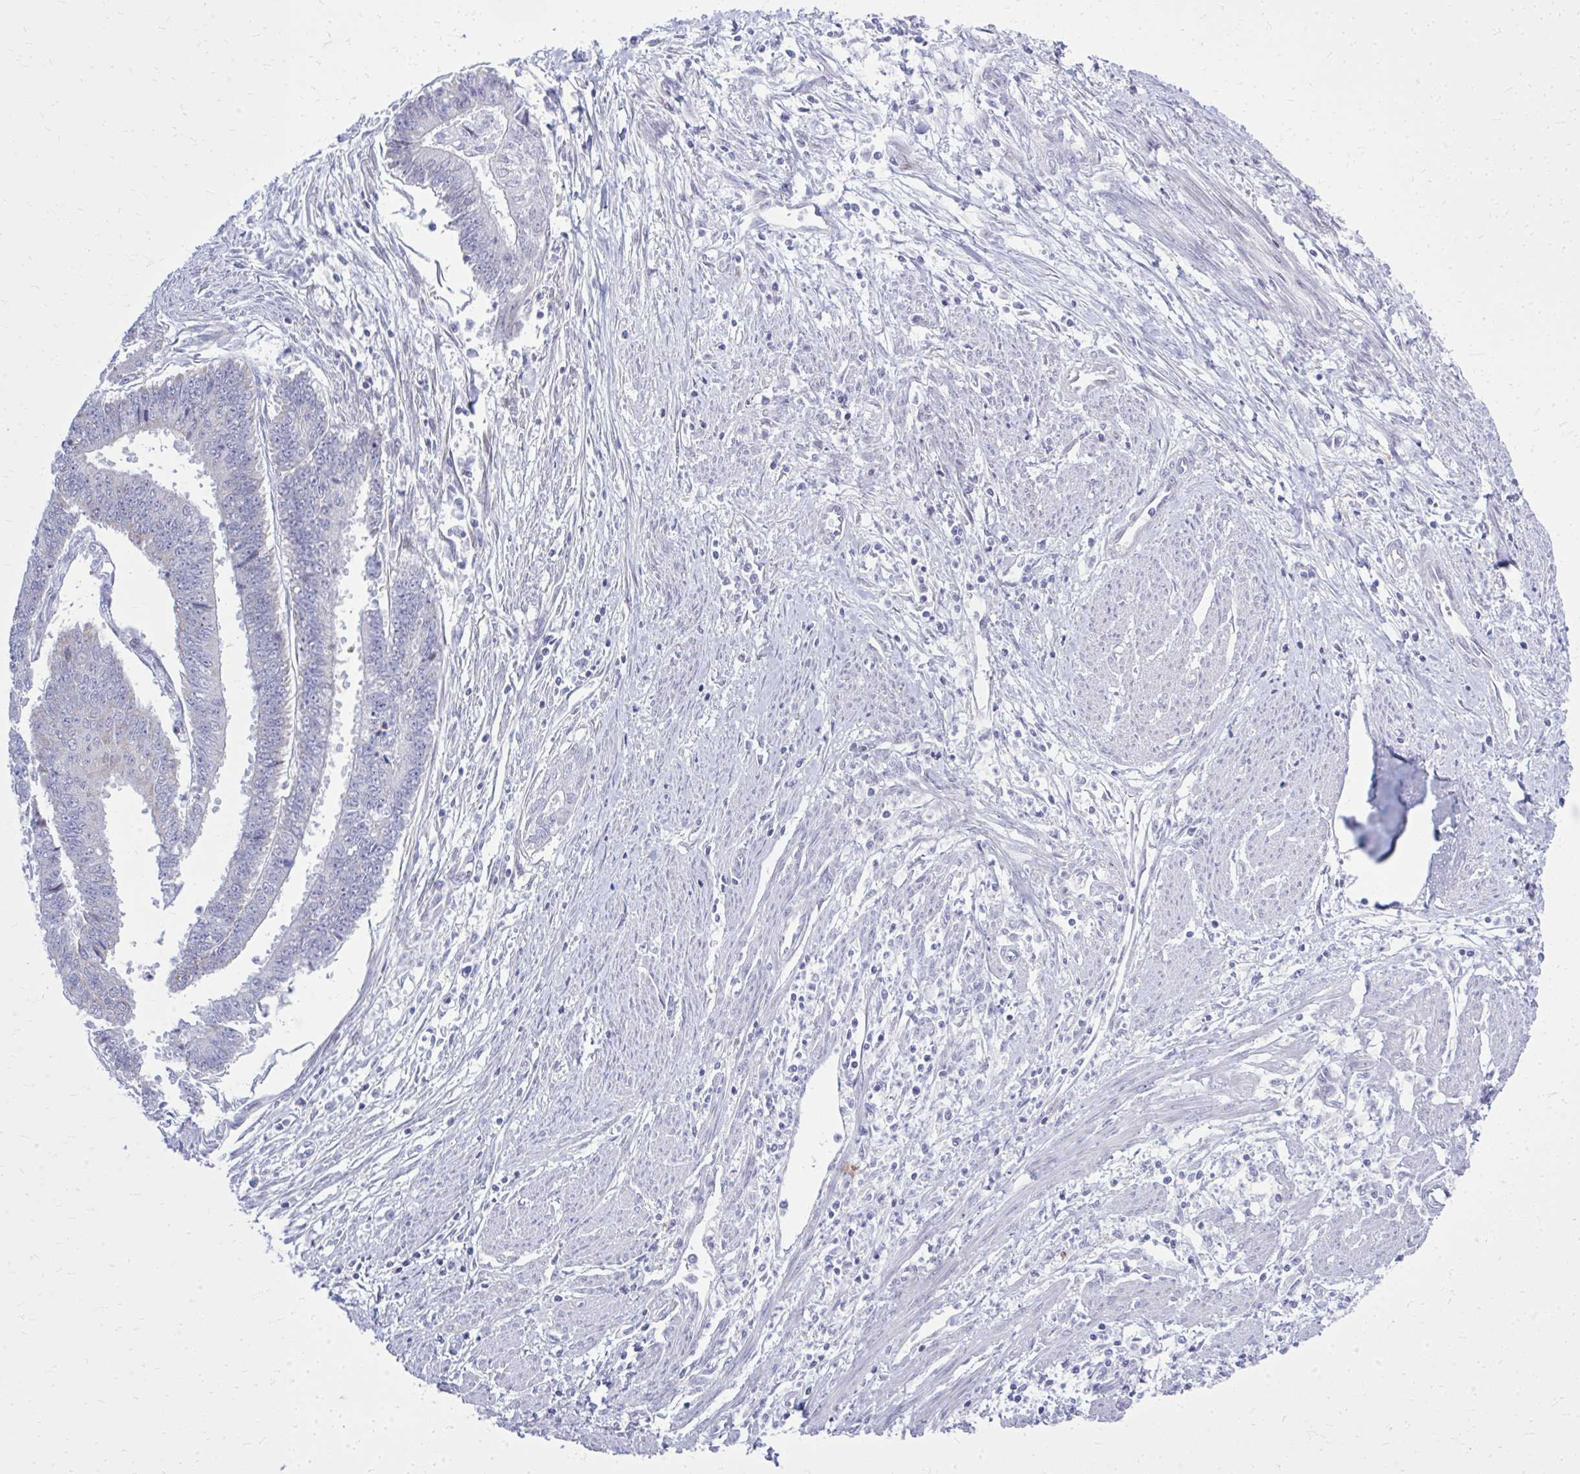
{"staining": {"intensity": "negative", "quantity": "none", "location": "none"}, "tissue": "endometrial cancer", "cell_type": "Tumor cells", "image_type": "cancer", "snomed": [{"axis": "morphology", "description": "Adenocarcinoma, NOS"}, {"axis": "topography", "description": "Endometrium"}], "caption": "Endometrial adenocarcinoma was stained to show a protein in brown. There is no significant staining in tumor cells.", "gene": "ZNF362", "patient": {"sex": "female", "age": 73}}